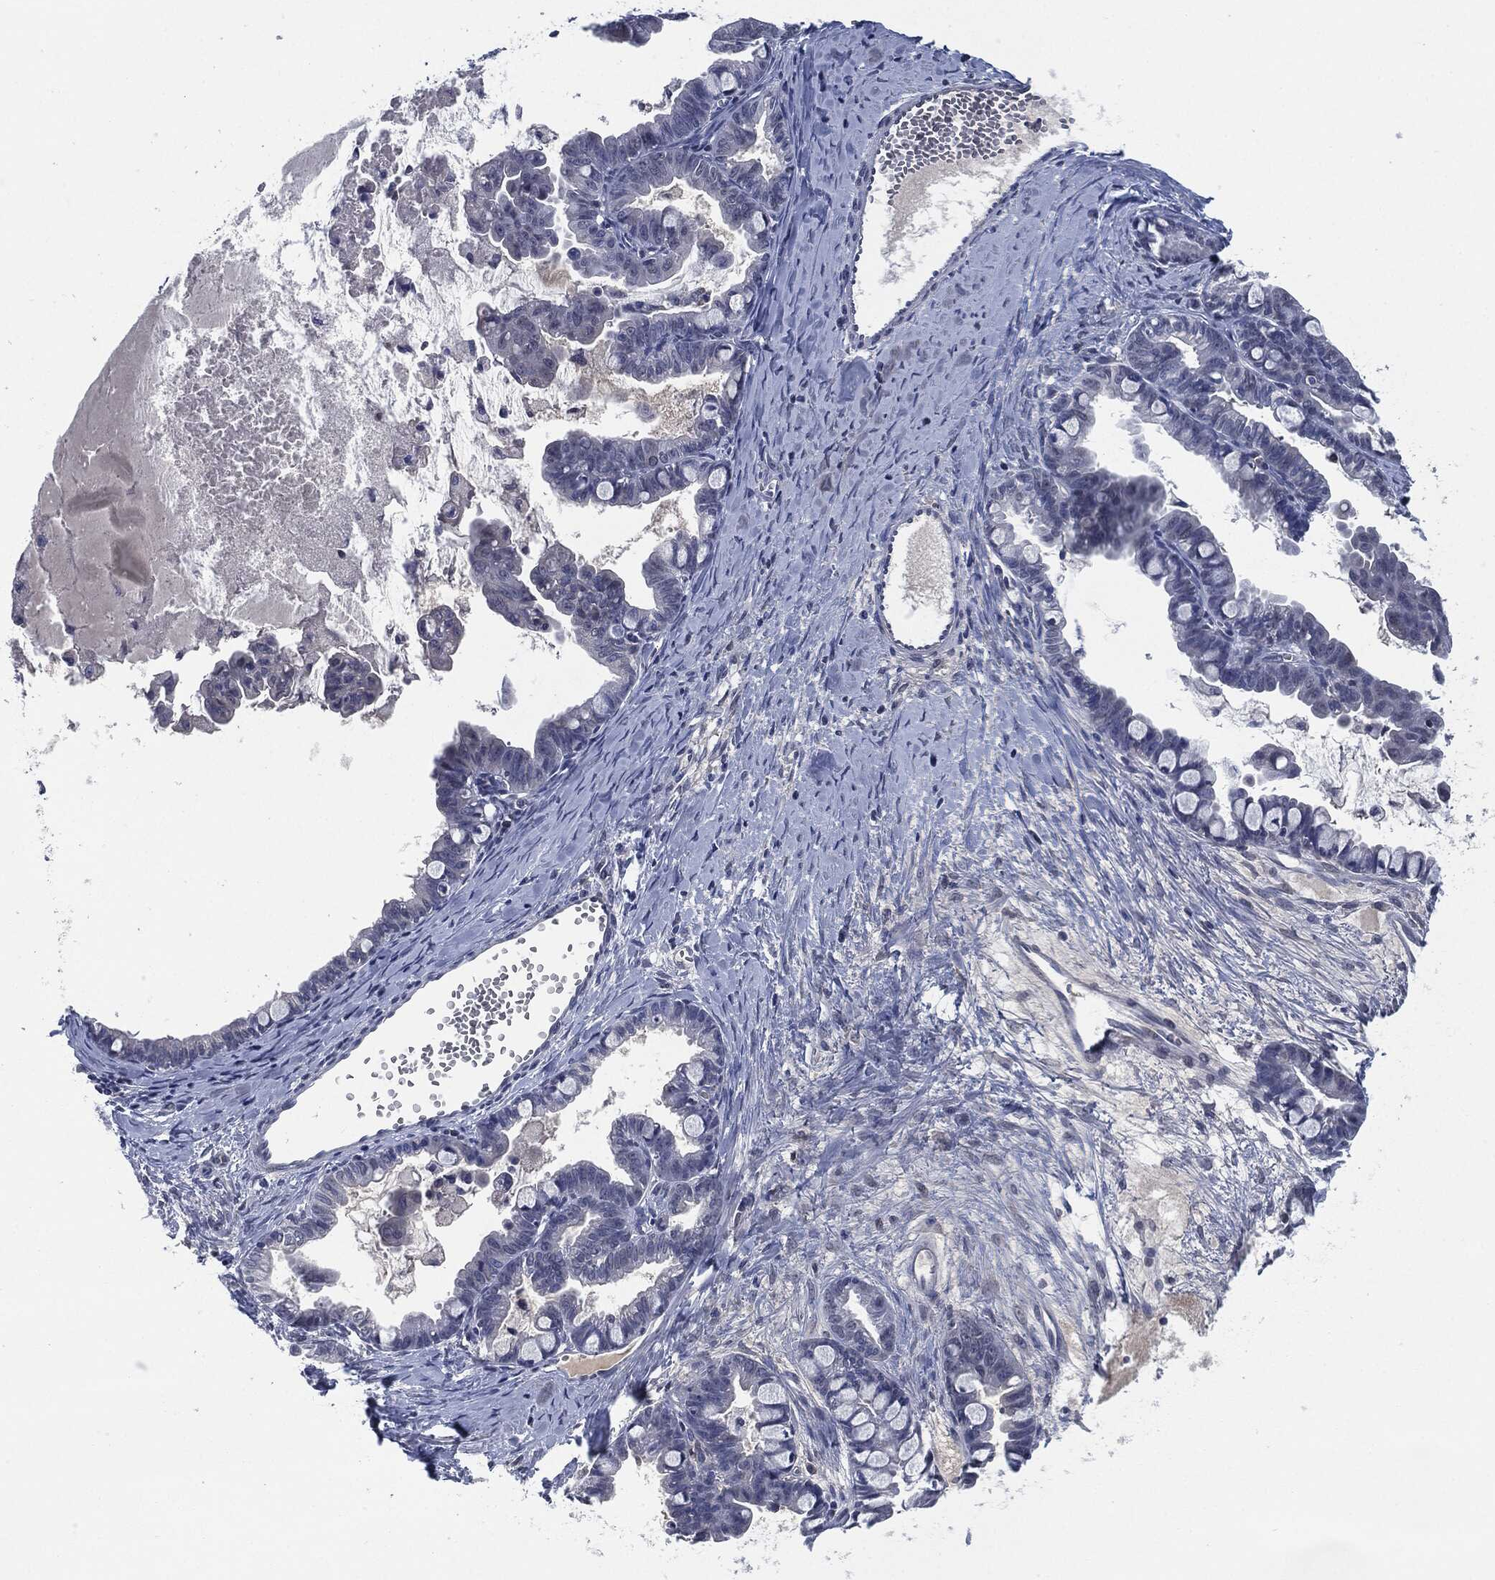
{"staining": {"intensity": "negative", "quantity": "none", "location": "none"}, "tissue": "ovarian cancer", "cell_type": "Tumor cells", "image_type": "cancer", "snomed": [{"axis": "morphology", "description": "Cystadenocarcinoma, mucinous, NOS"}, {"axis": "topography", "description": "Ovary"}], "caption": "Immunohistochemistry micrograph of neoplastic tissue: human ovarian cancer stained with DAB (3,3'-diaminobenzidine) displays no significant protein expression in tumor cells.", "gene": "IL2RG", "patient": {"sex": "female", "age": 63}}